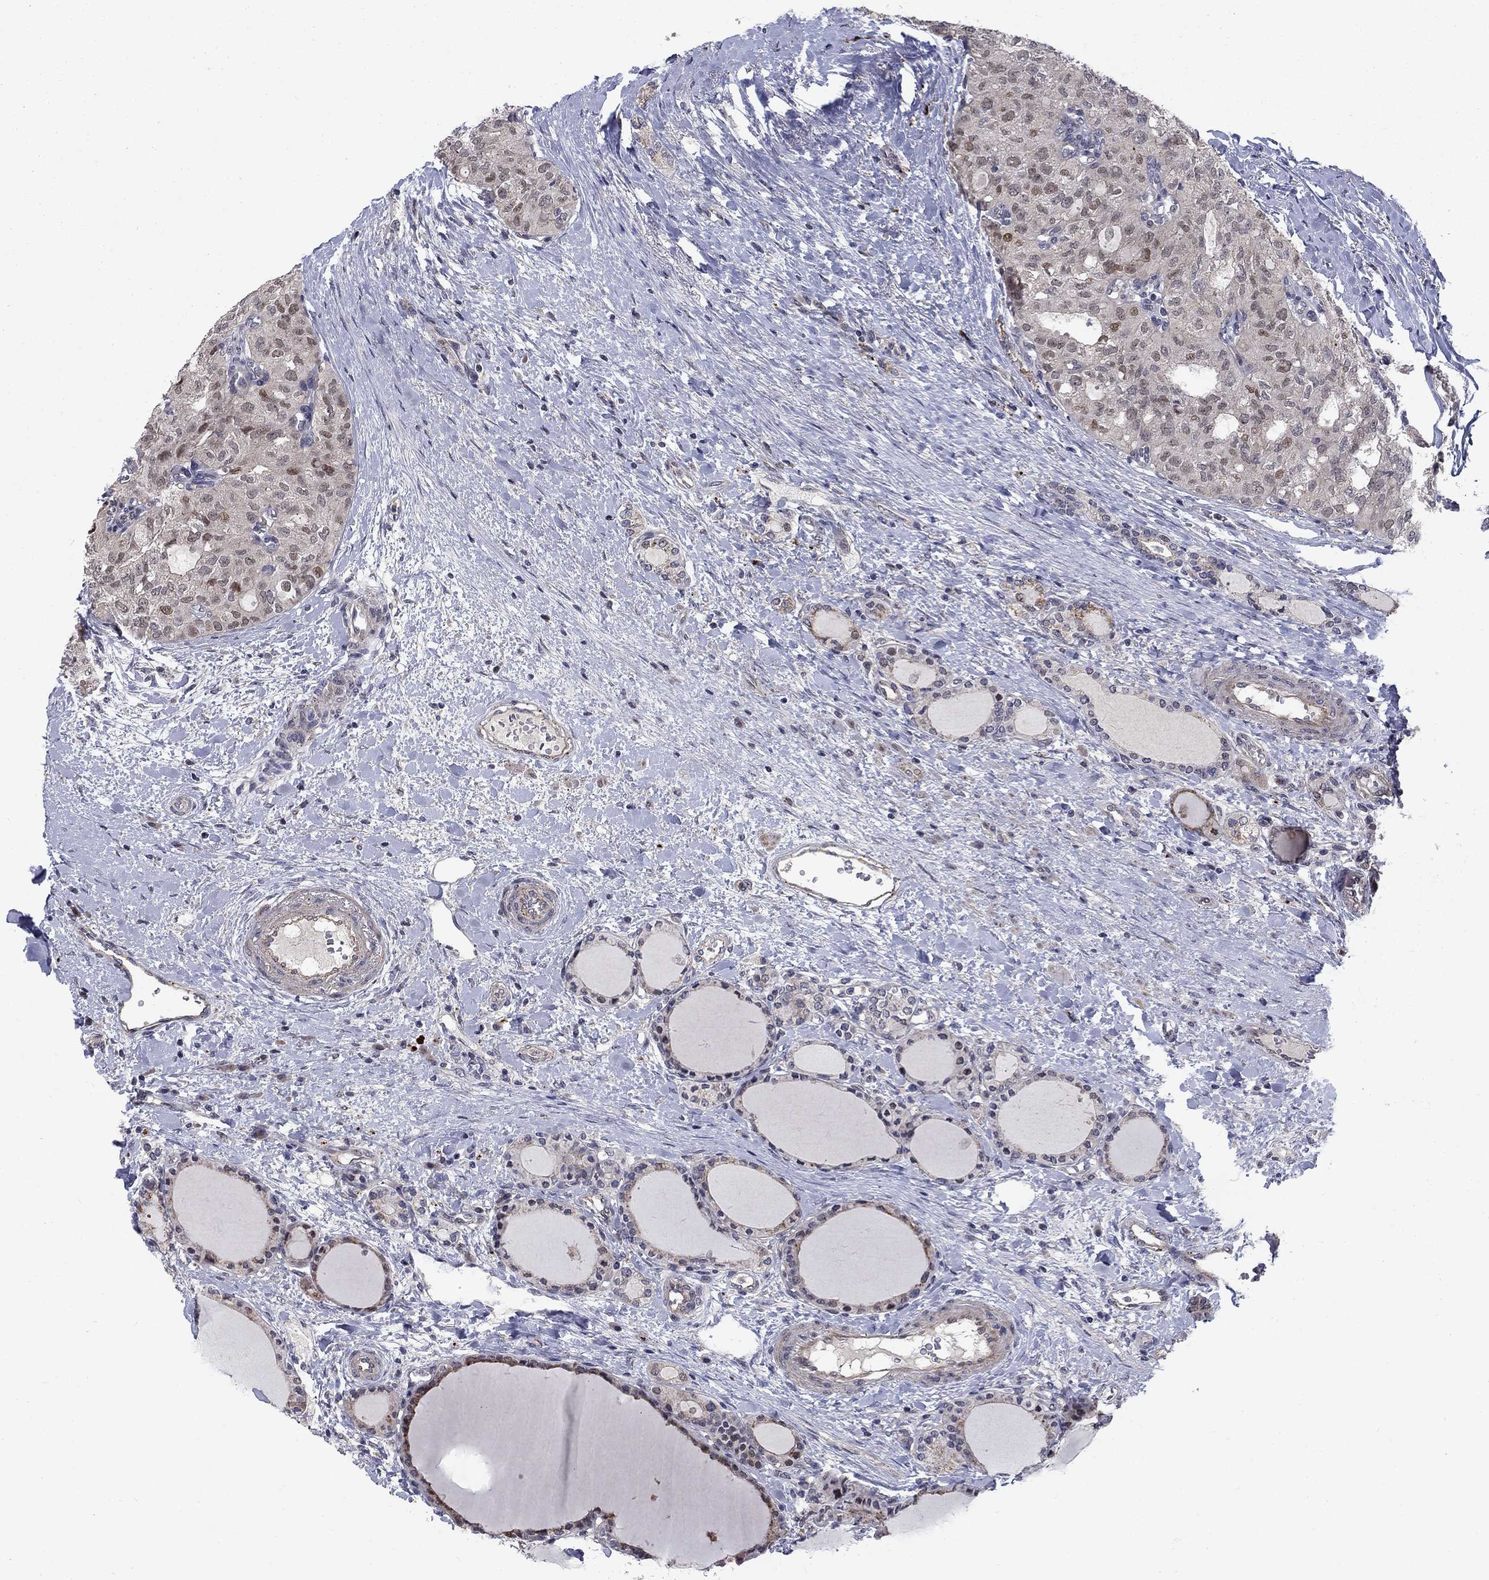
{"staining": {"intensity": "weak", "quantity": "<25%", "location": "nuclear"}, "tissue": "thyroid cancer", "cell_type": "Tumor cells", "image_type": "cancer", "snomed": [{"axis": "morphology", "description": "Follicular adenoma carcinoma, NOS"}, {"axis": "topography", "description": "Thyroid gland"}], "caption": "Tumor cells show no significant protein expression in thyroid cancer.", "gene": "FAM3B", "patient": {"sex": "male", "age": 75}}